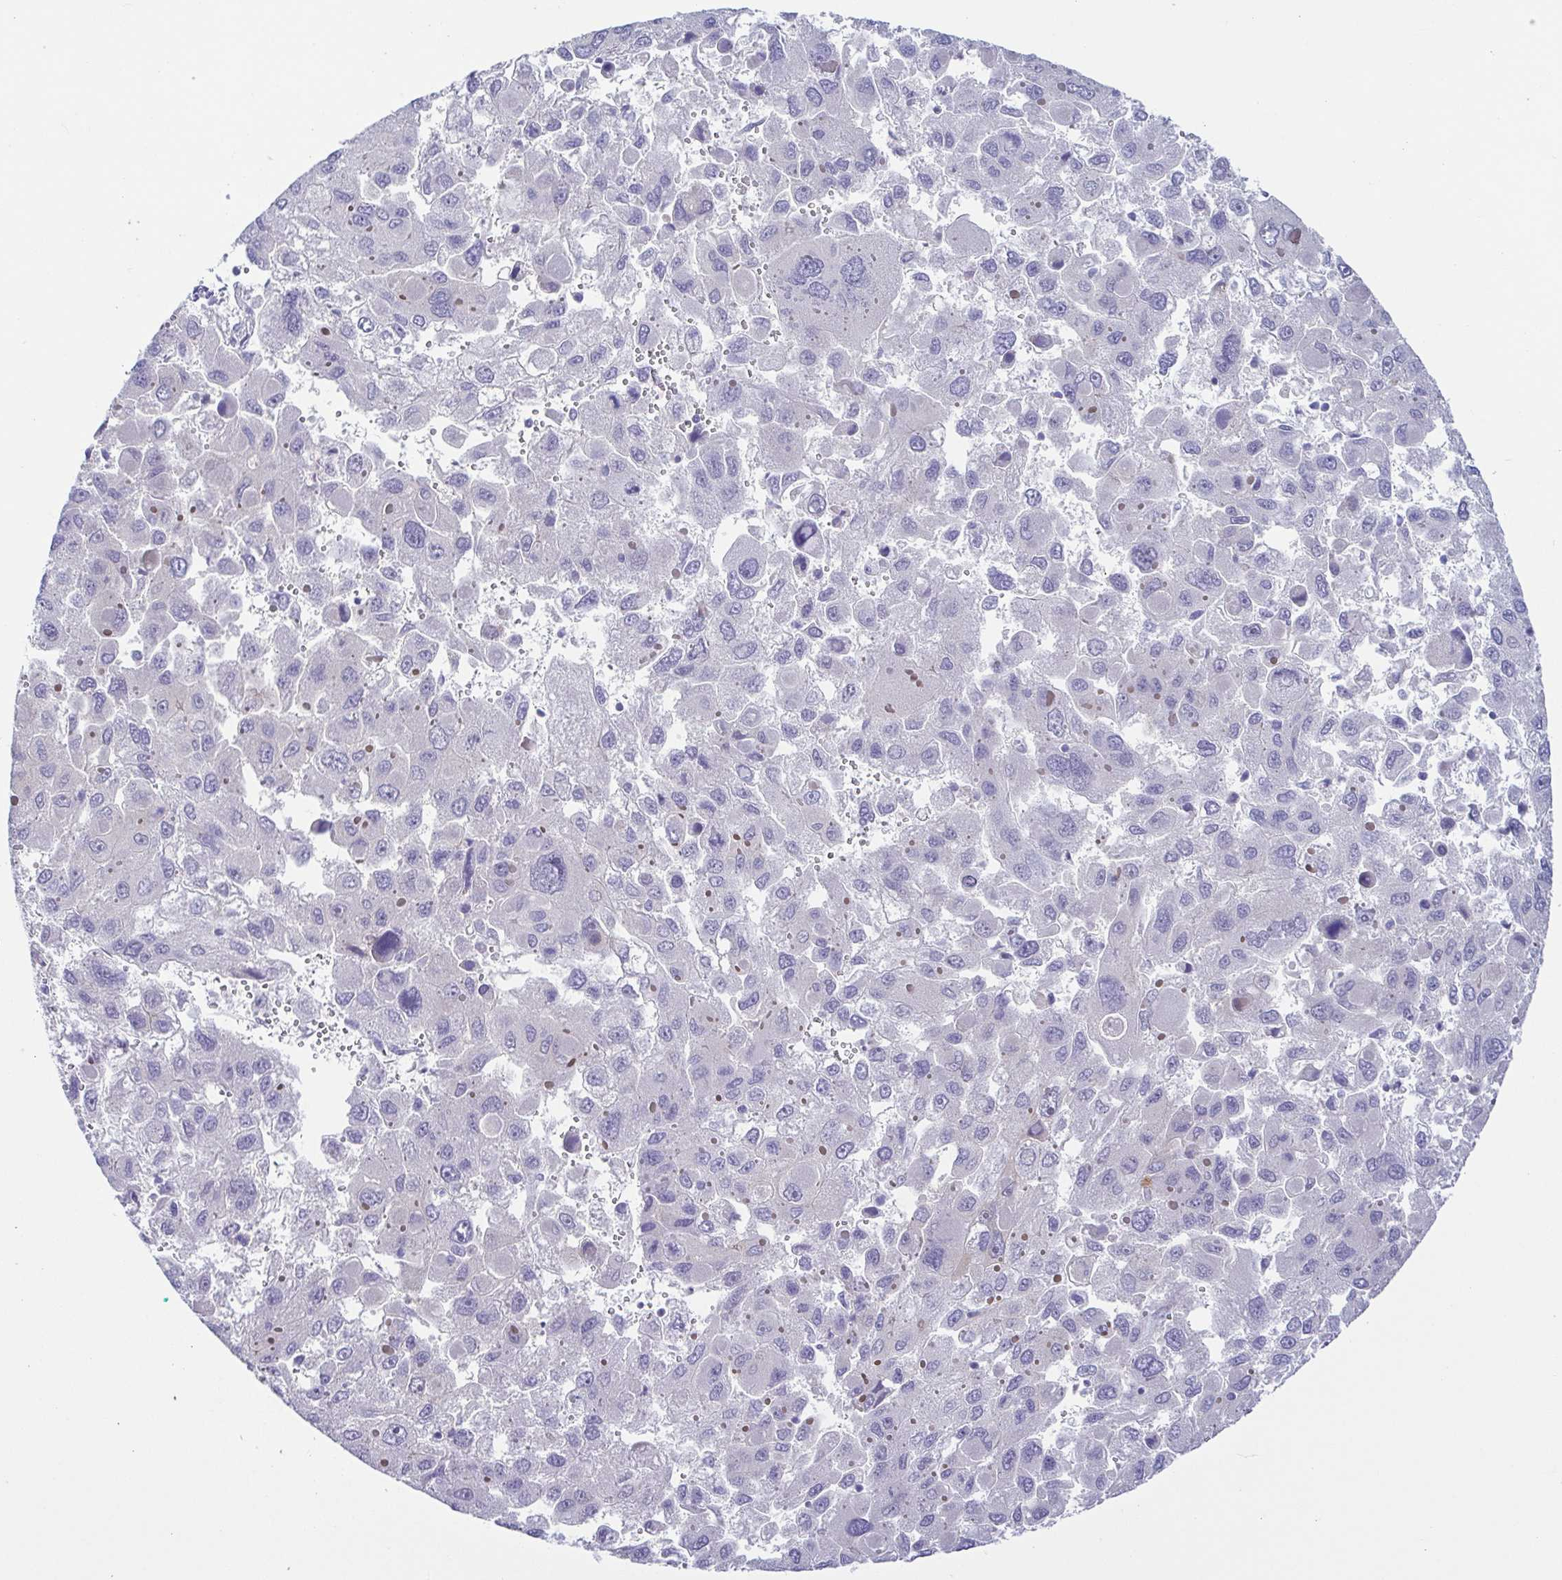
{"staining": {"intensity": "negative", "quantity": "none", "location": "none"}, "tissue": "liver cancer", "cell_type": "Tumor cells", "image_type": "cancer", "snomed": [{"axis": "morphology", "description": "Carcinoma, Hepatocellular, NOS"}, {"axis": "topography", "description": "Liver"}], "caption": "IHC micrograph of liver cancer (hepatocellular carcinoma) stained for a protein (brown), which exhibits no expression in tumor cells.", "gene": "UBE2Q1", "patient": {"sex": "female", "age": 41}}